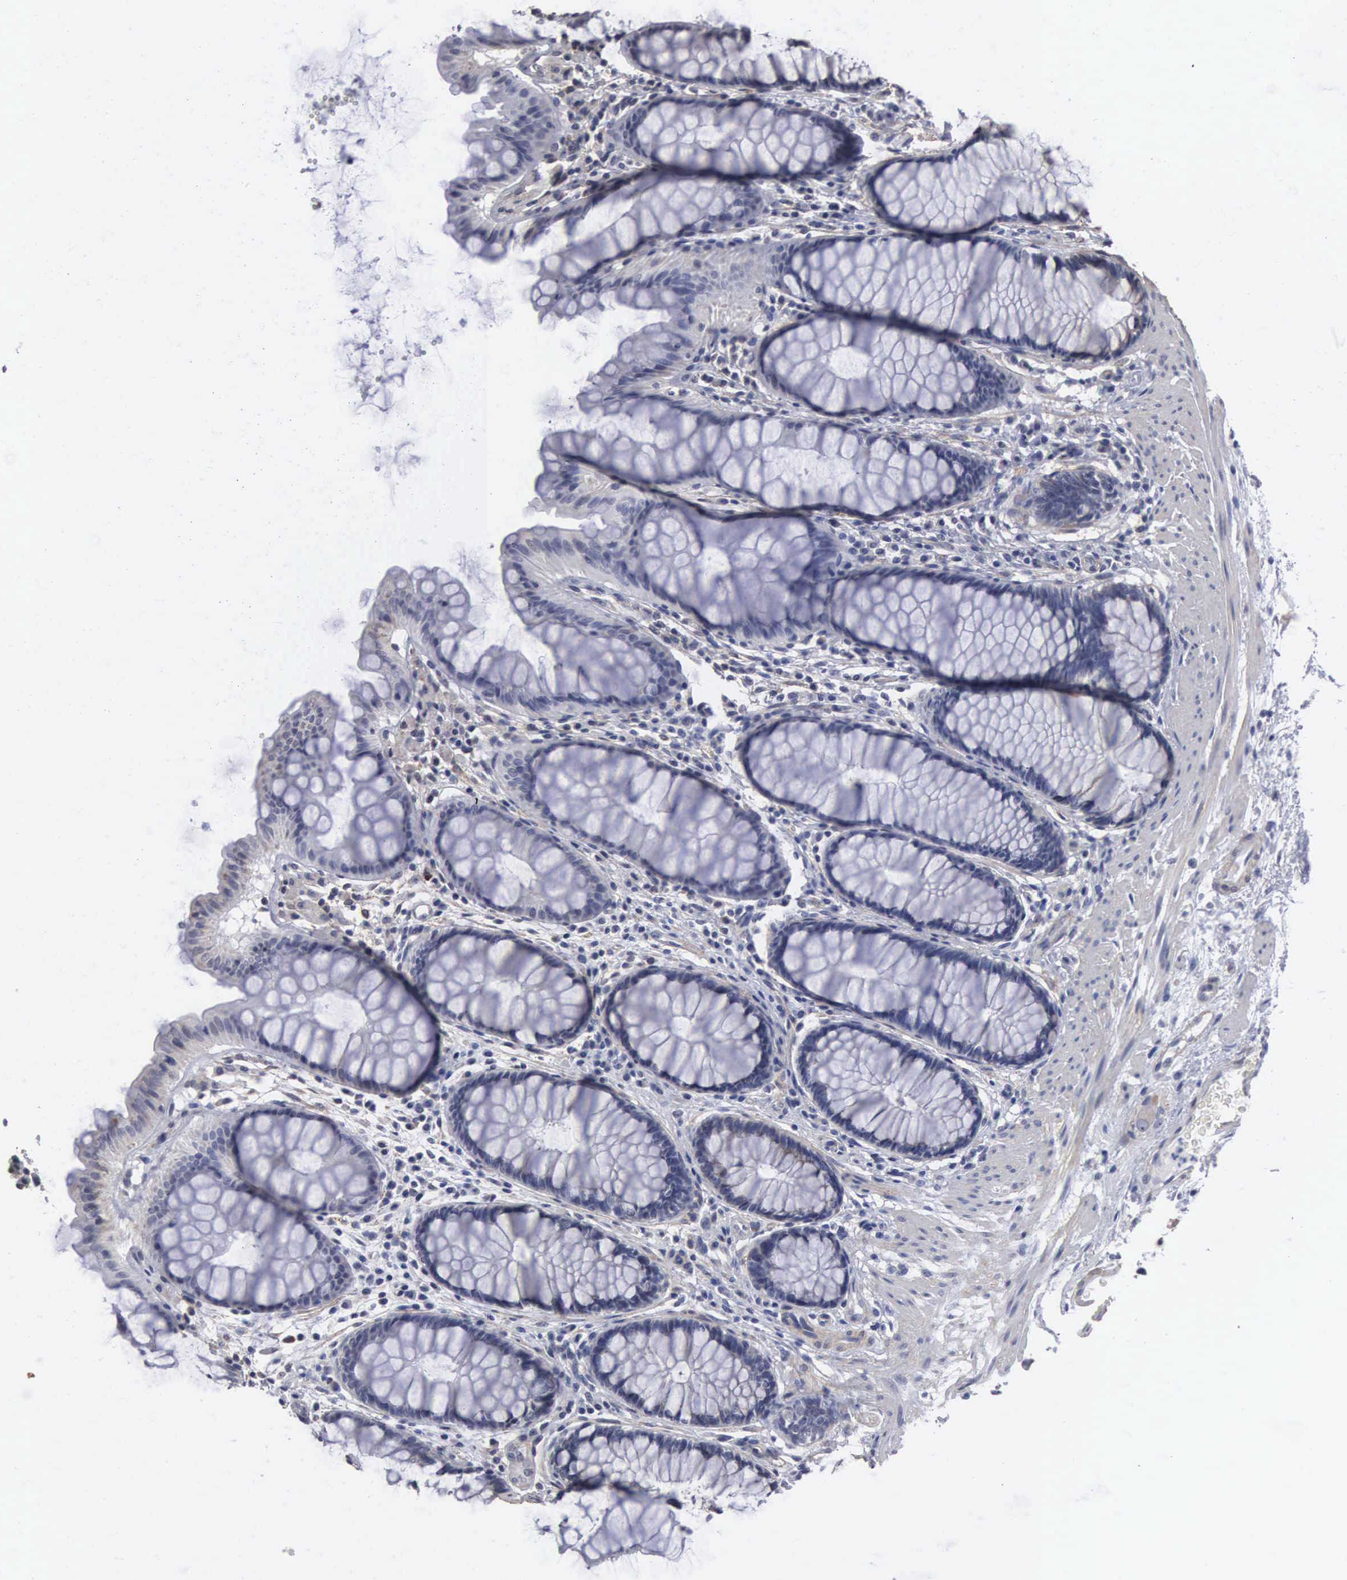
{"staining": {"intensity": "weak", "quantity": "<25%", "location": "cytoplasmic/membranous"}, "tissue": "rectum", "cell_type": "Glandular cells", "image_type": "normal", "snomed": [{"axis": "morphology", "description": "Normal tissue, NOS"}, {"axis": "topography", "description": "Rectum"}], "caption": "IHC of unremarkable rectum reveals no positivity in glandular cells.", "gene": "NGDN", "patient": {"sex": "male", "age": 77}}